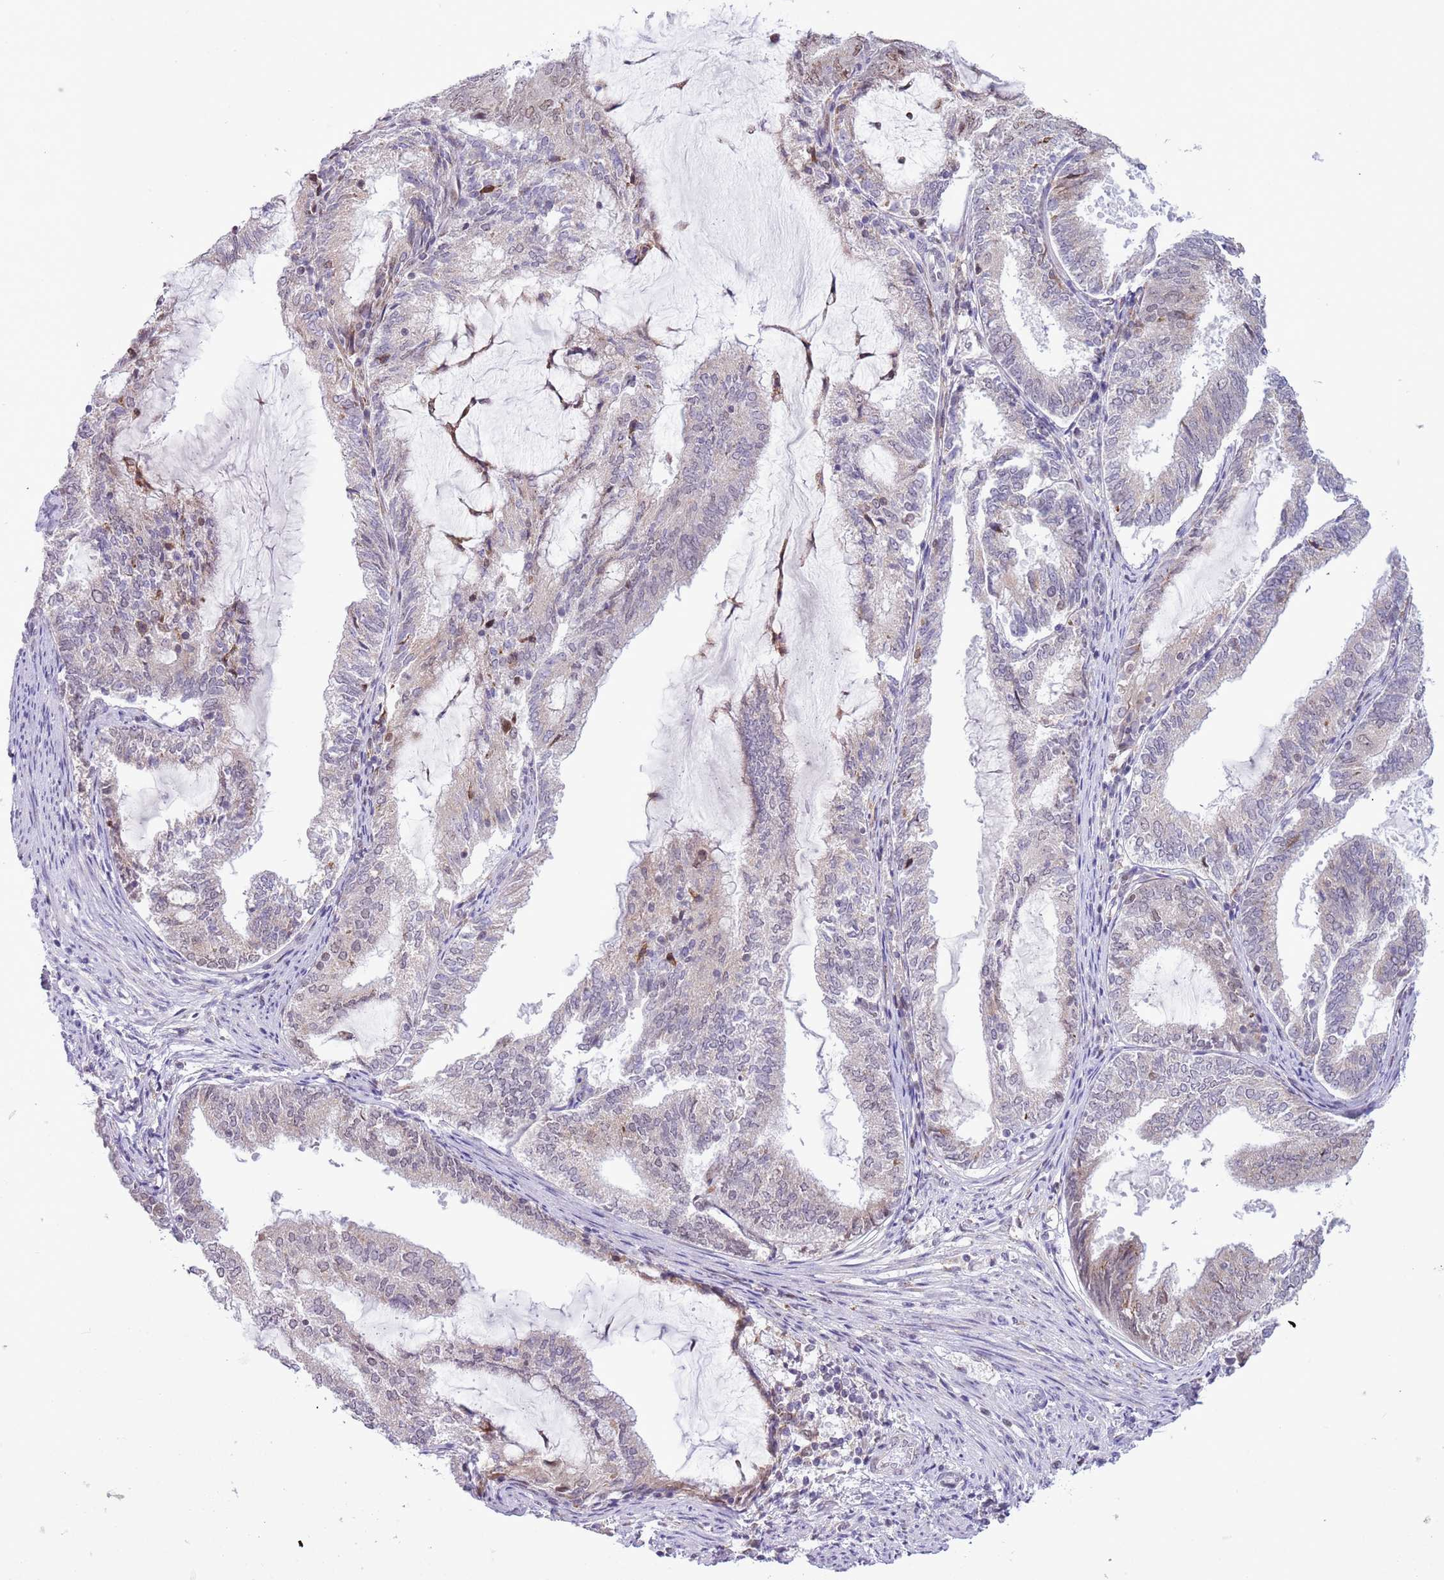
{"staining": {"intensity": "weak", "quantity": "25%-75%", "location": "nuclear"}, "tissue": "endometrial cancer", "cell_type": "Tumor cells", "image_type": "cancer", "snomed": [{"axis": "morphology", "description": "Adenocarcinoma, NOS"}, {"axis": "topography", "description": "Endometrium"}], "caption": "Protein analysis of endometrial cancer (adenocarcinoma) tissue displays weak nuclear positivity in about 25%-75% of tumor cells.", "gene": "ZNF576", "patient": {"sex": "female", "age": 81}}